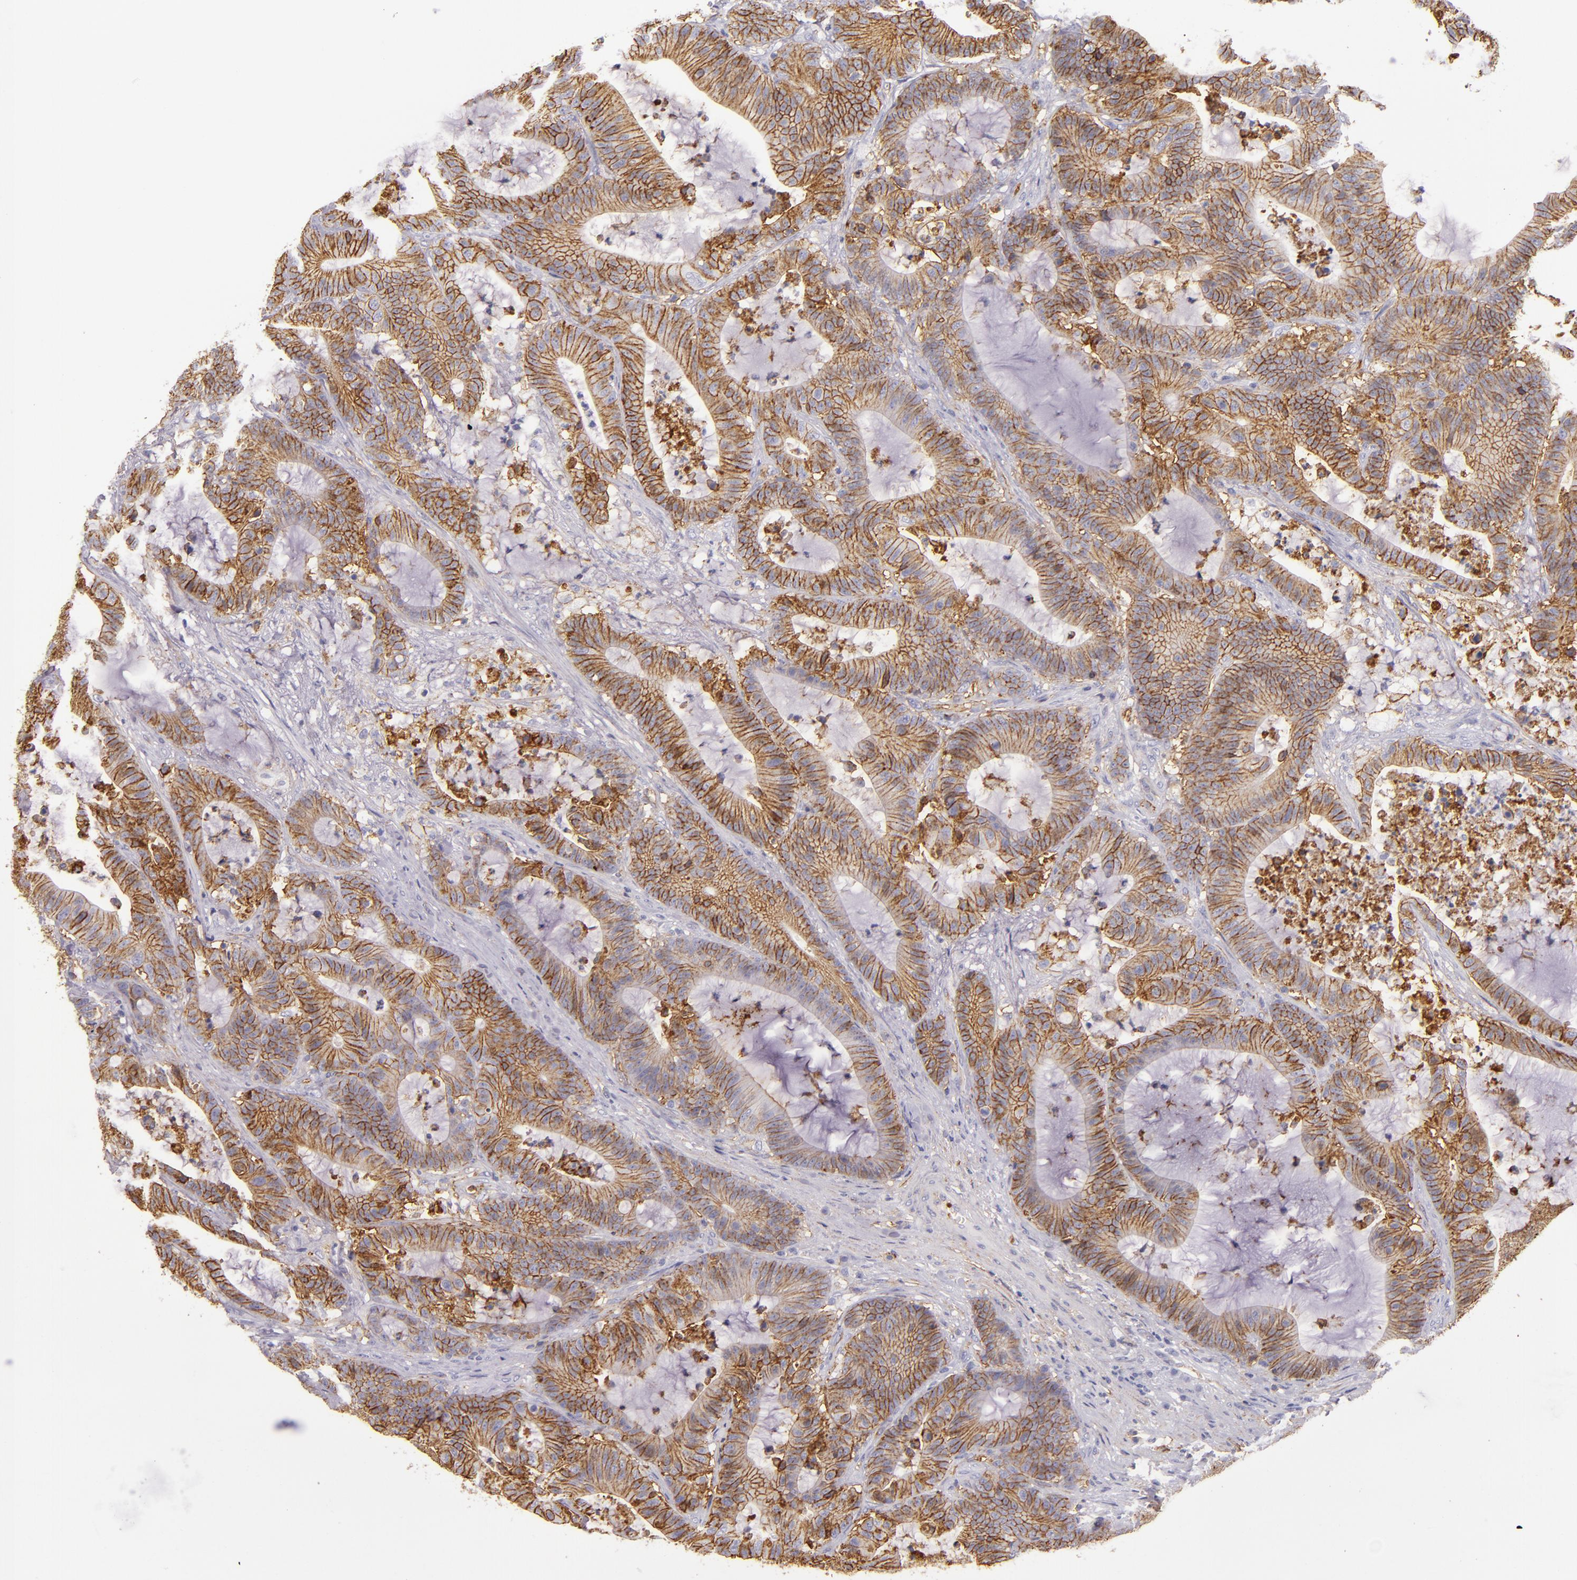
{"staining": {"intensity": "strong", "quantity": ">75%", "location": "cytoplasmic/membranous"}, "tissue": "colorectal cancer", "cell_type": "Tumor cells", "image_type": "cancer", "snomed": [{"axis": "morphology", "description": "Adenocarcinoma, NOS"}, {"axis": "topography", "description": "Colon"}], "caption": "Protein staining reveals strong cytoplasmic/membranous staining in approximately >75% of tumor cells in colorectal adenocarcinoma.", "gene": "CD9", "patient": {"sex": "female", "age": 84}}